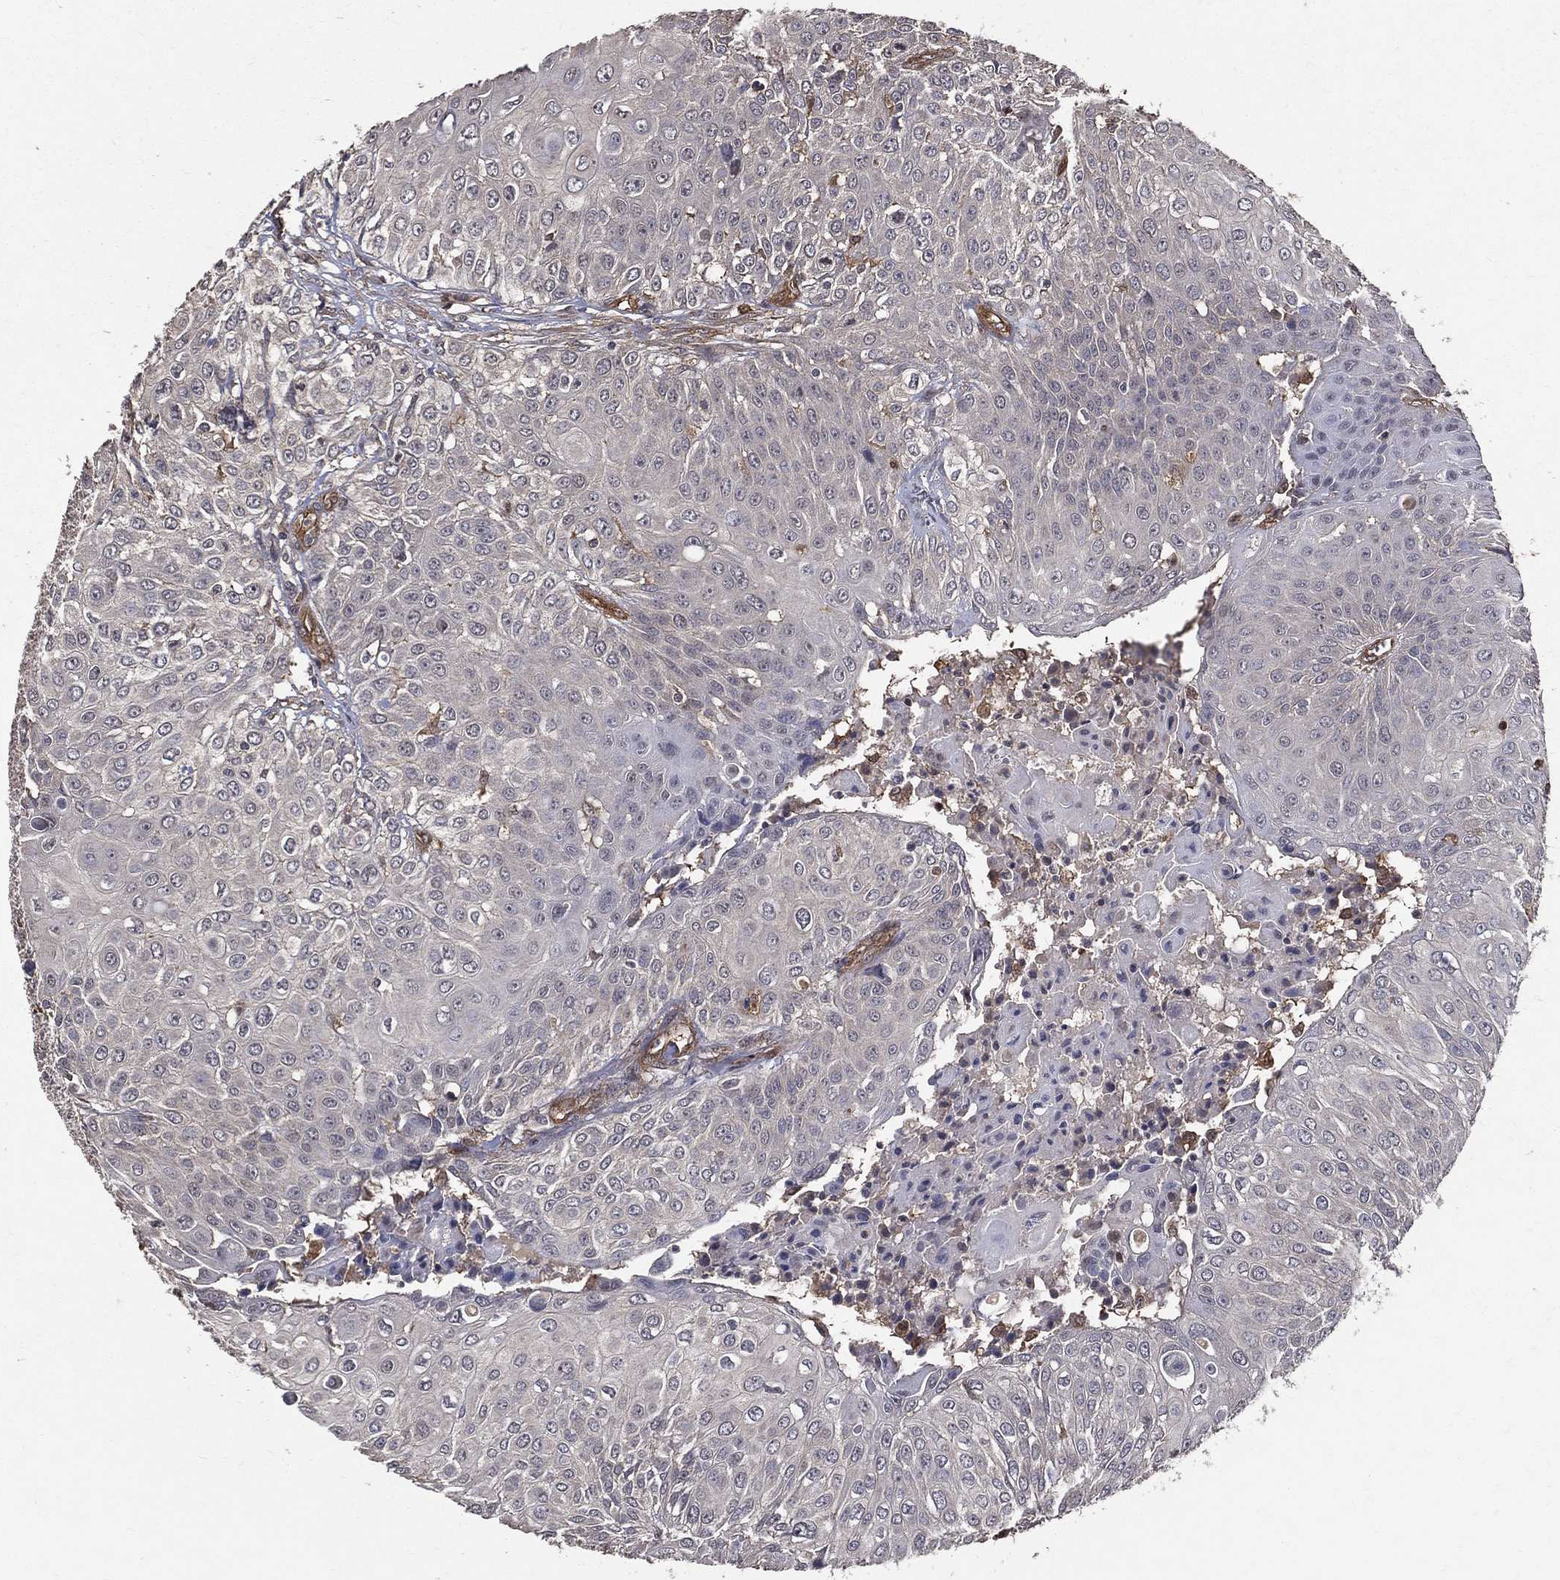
{"staining": {"intensity": "negative", "quantity": "none", "location": "none"}, "tissue": "urothelial cancer", "cell_type": "Tumor cells", "image_type": "cancer", "snomed": [{"axis": "morphology", "description": "Urothelial carcinoma, High grade"}, {"axis": "topography", "description": "Urinary bladder"}], "caption": "This image is of urothelial cancer stained with immunohistochemistry to label a protein in brown with the nuclei are counter-stained blue. There is no expression in tumor cells.", "gene": "DPYSL2", "patient": {"sex": "female", "age": 79}}